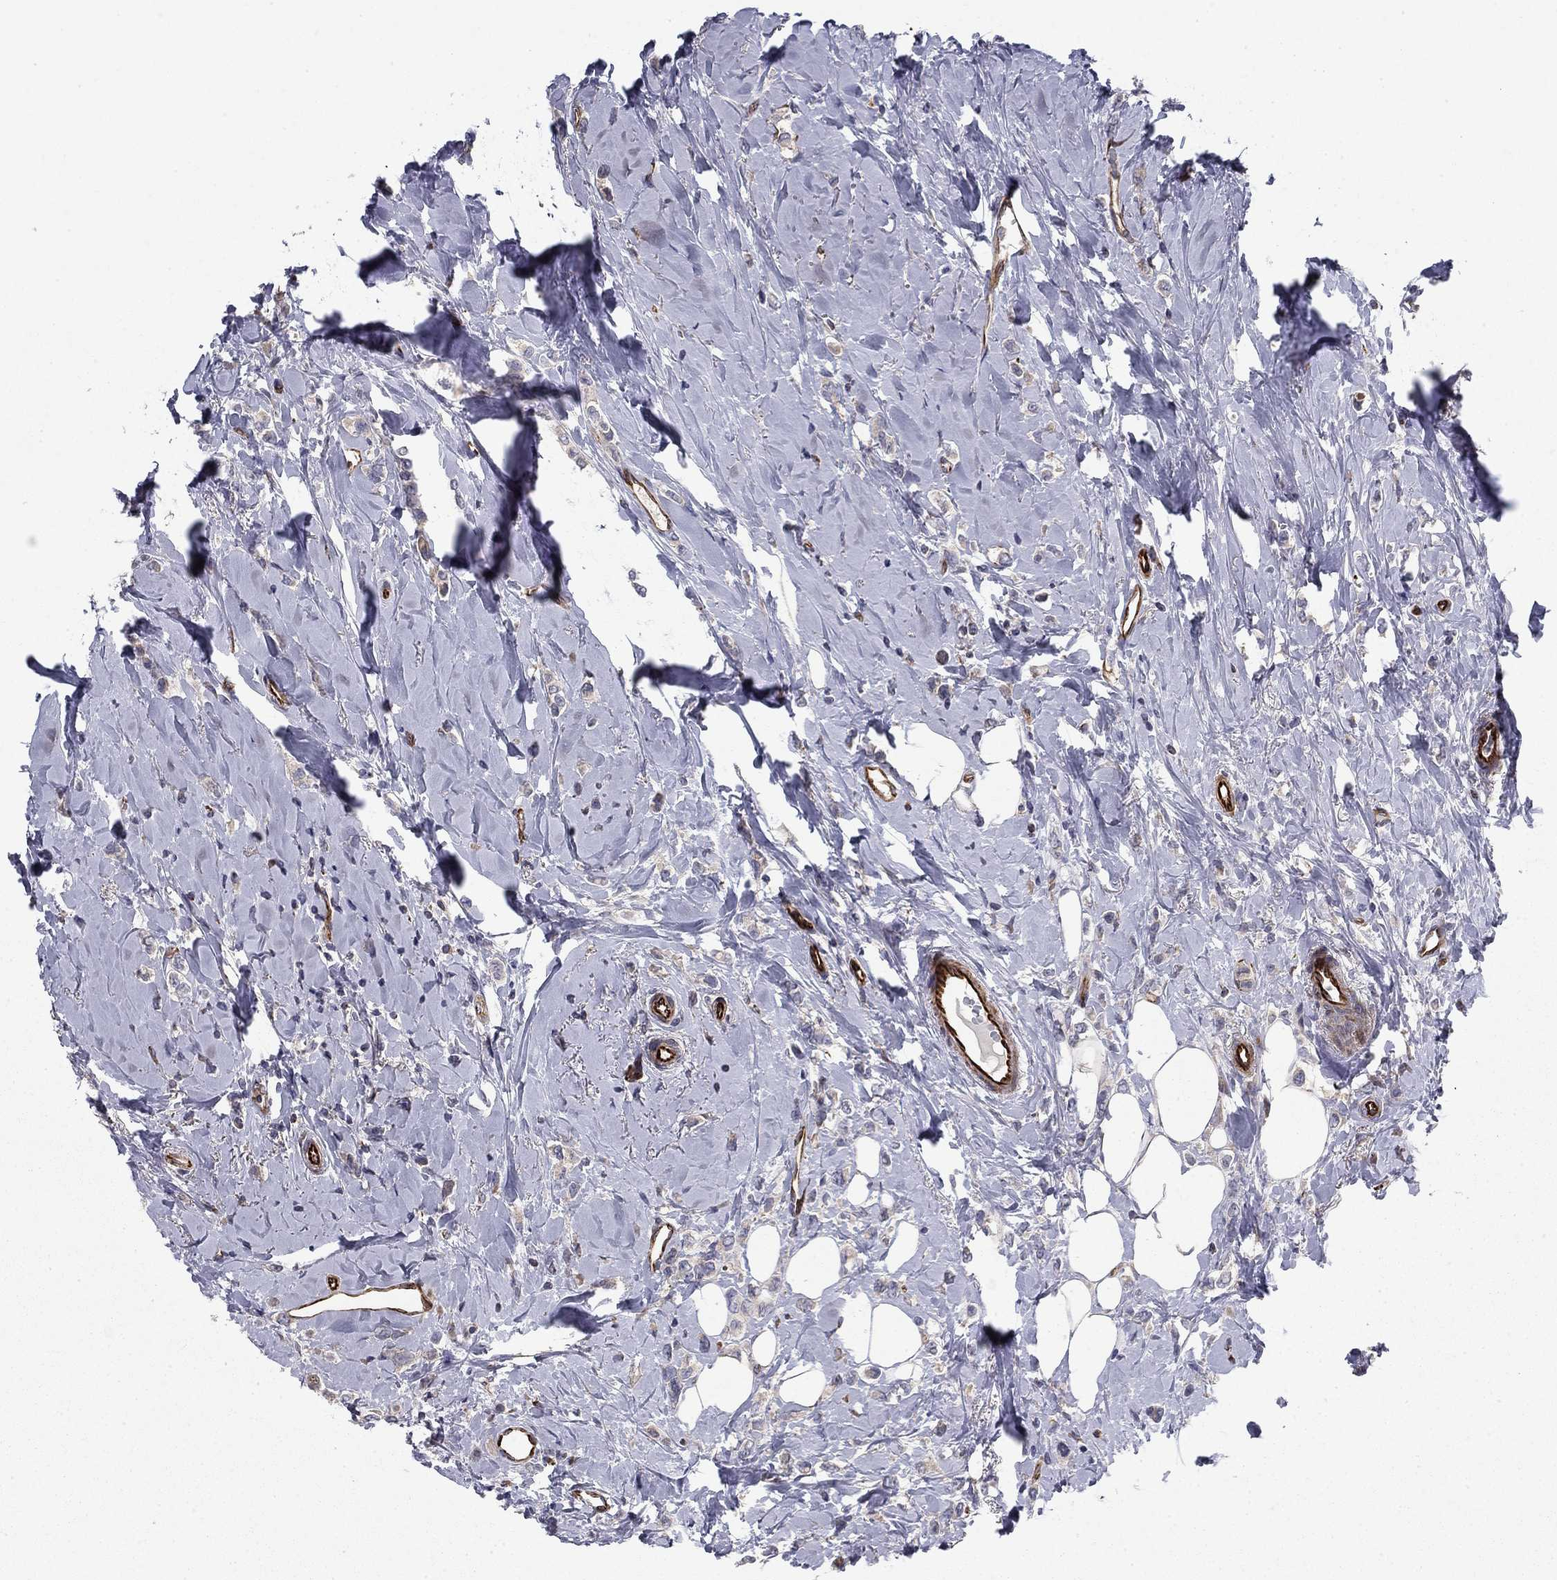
{"staining": {"intensity": "negative", "quantity": "none", "location": "none"}, "tissue": "breast cancer", "cell_type": "Tumor cells", "image_type": "cancer", "snomed": [{"axis": "morphology", "description": "Lobular carcinoma"}, {"axis": "topography", "description": "Breast"}], "caption": "Tumor cells show no significant positivity in breast lobular carcinoma.", "gene": "CLSTN1", "patient": {"sex": "female", "age": 66}}